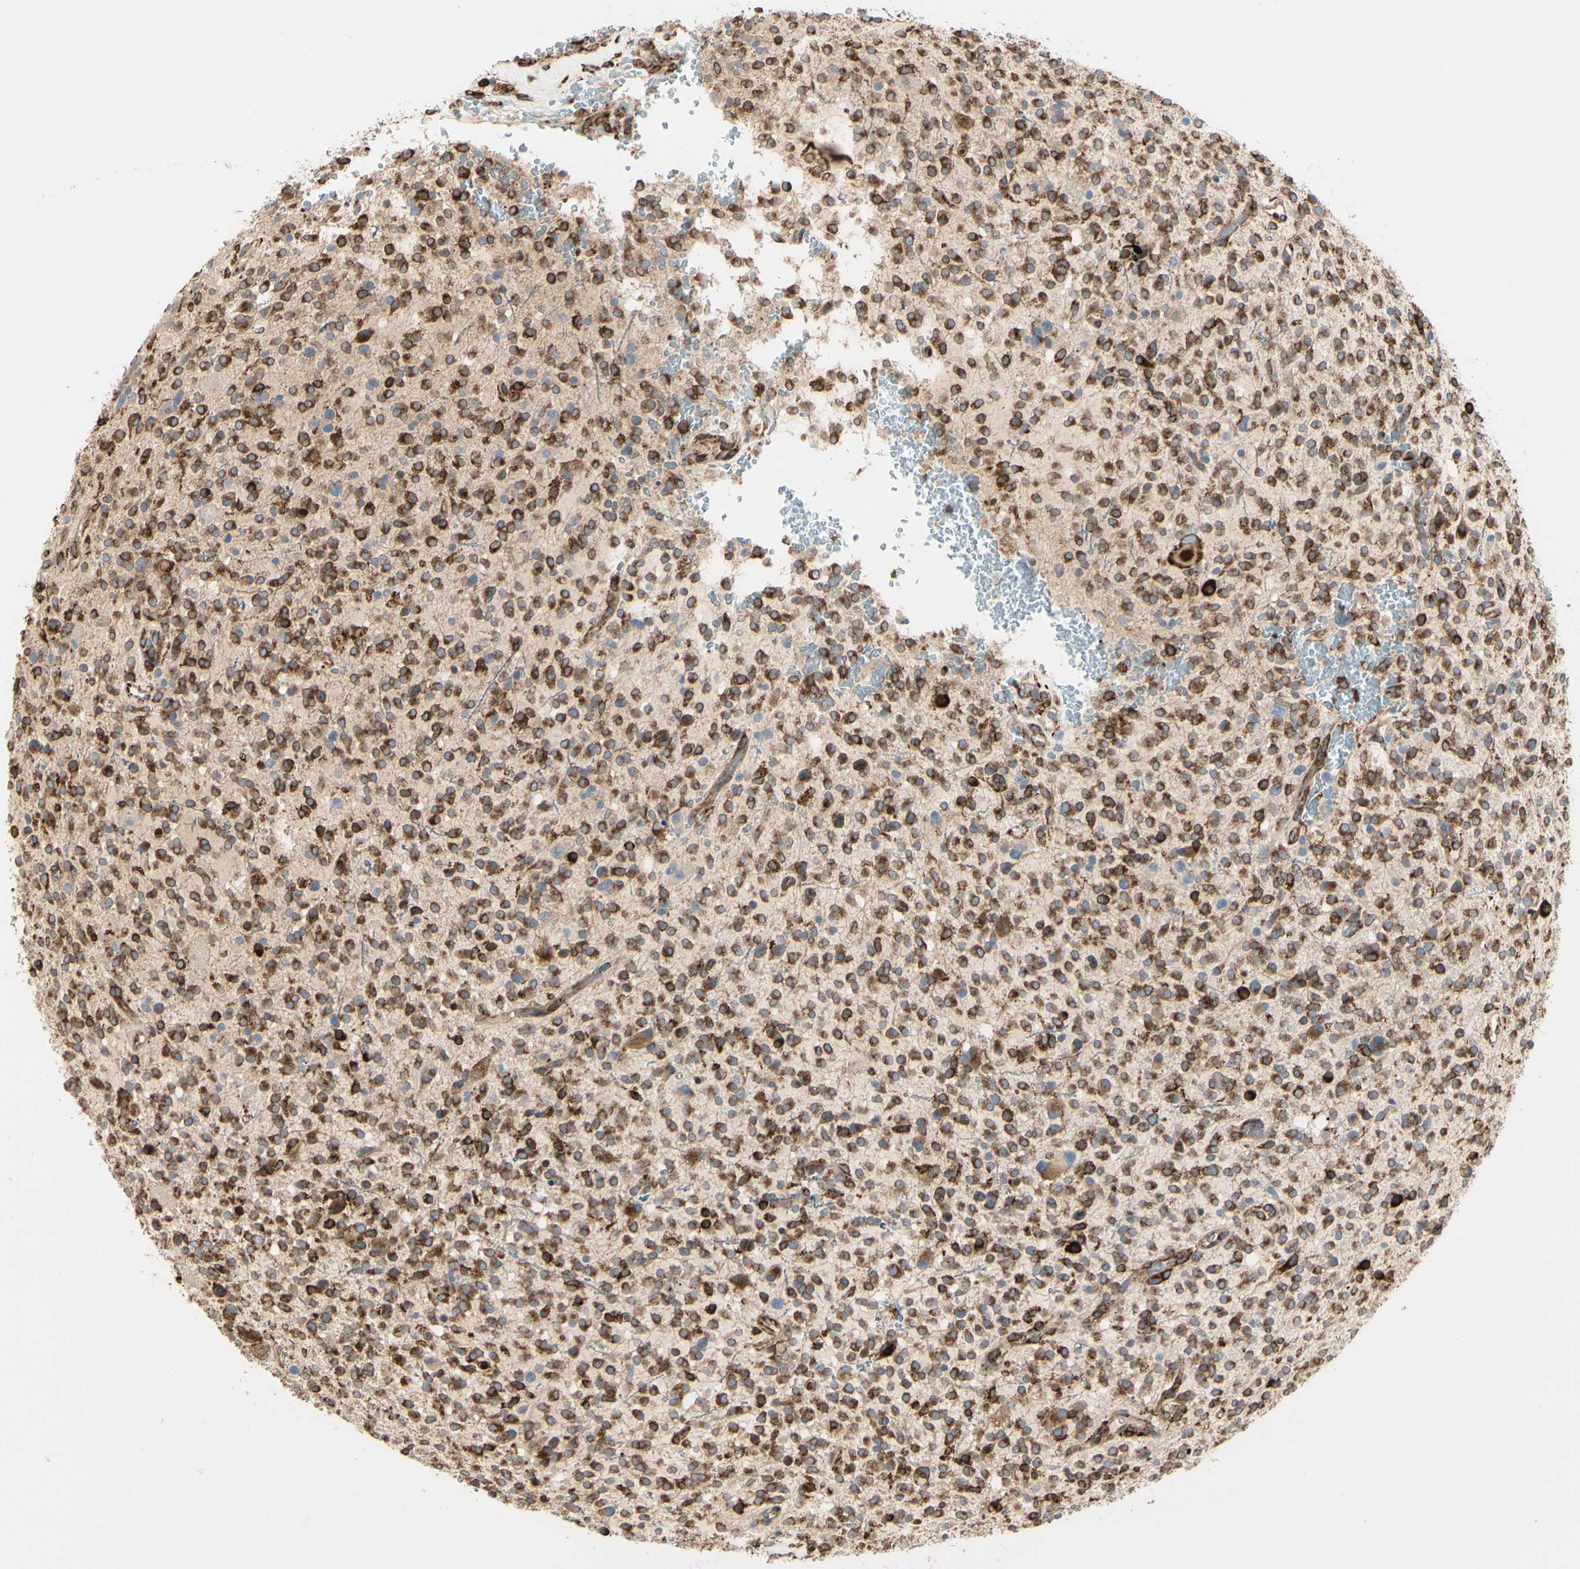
{"staining": {"intensity": "strong", "quantity": ">75%", "location": "cytoplasmic/membranous"}, "tissue": "glioma", "cell_type": "Tumor cells", "image_type": "cancer", "snomed": [{"axis": "morphology", "description": "Glioma, malignant, High grade"}, {"axis": "topography", "description": "Brain"}], "caption": "This is an image of IHC staining of malignant glioma (high-grade), which shows strong expression in the cytoplasmic/membranous of tumor cells.", "gene": "RRBP1", "patient": {"sex": "male", "age": 48}}